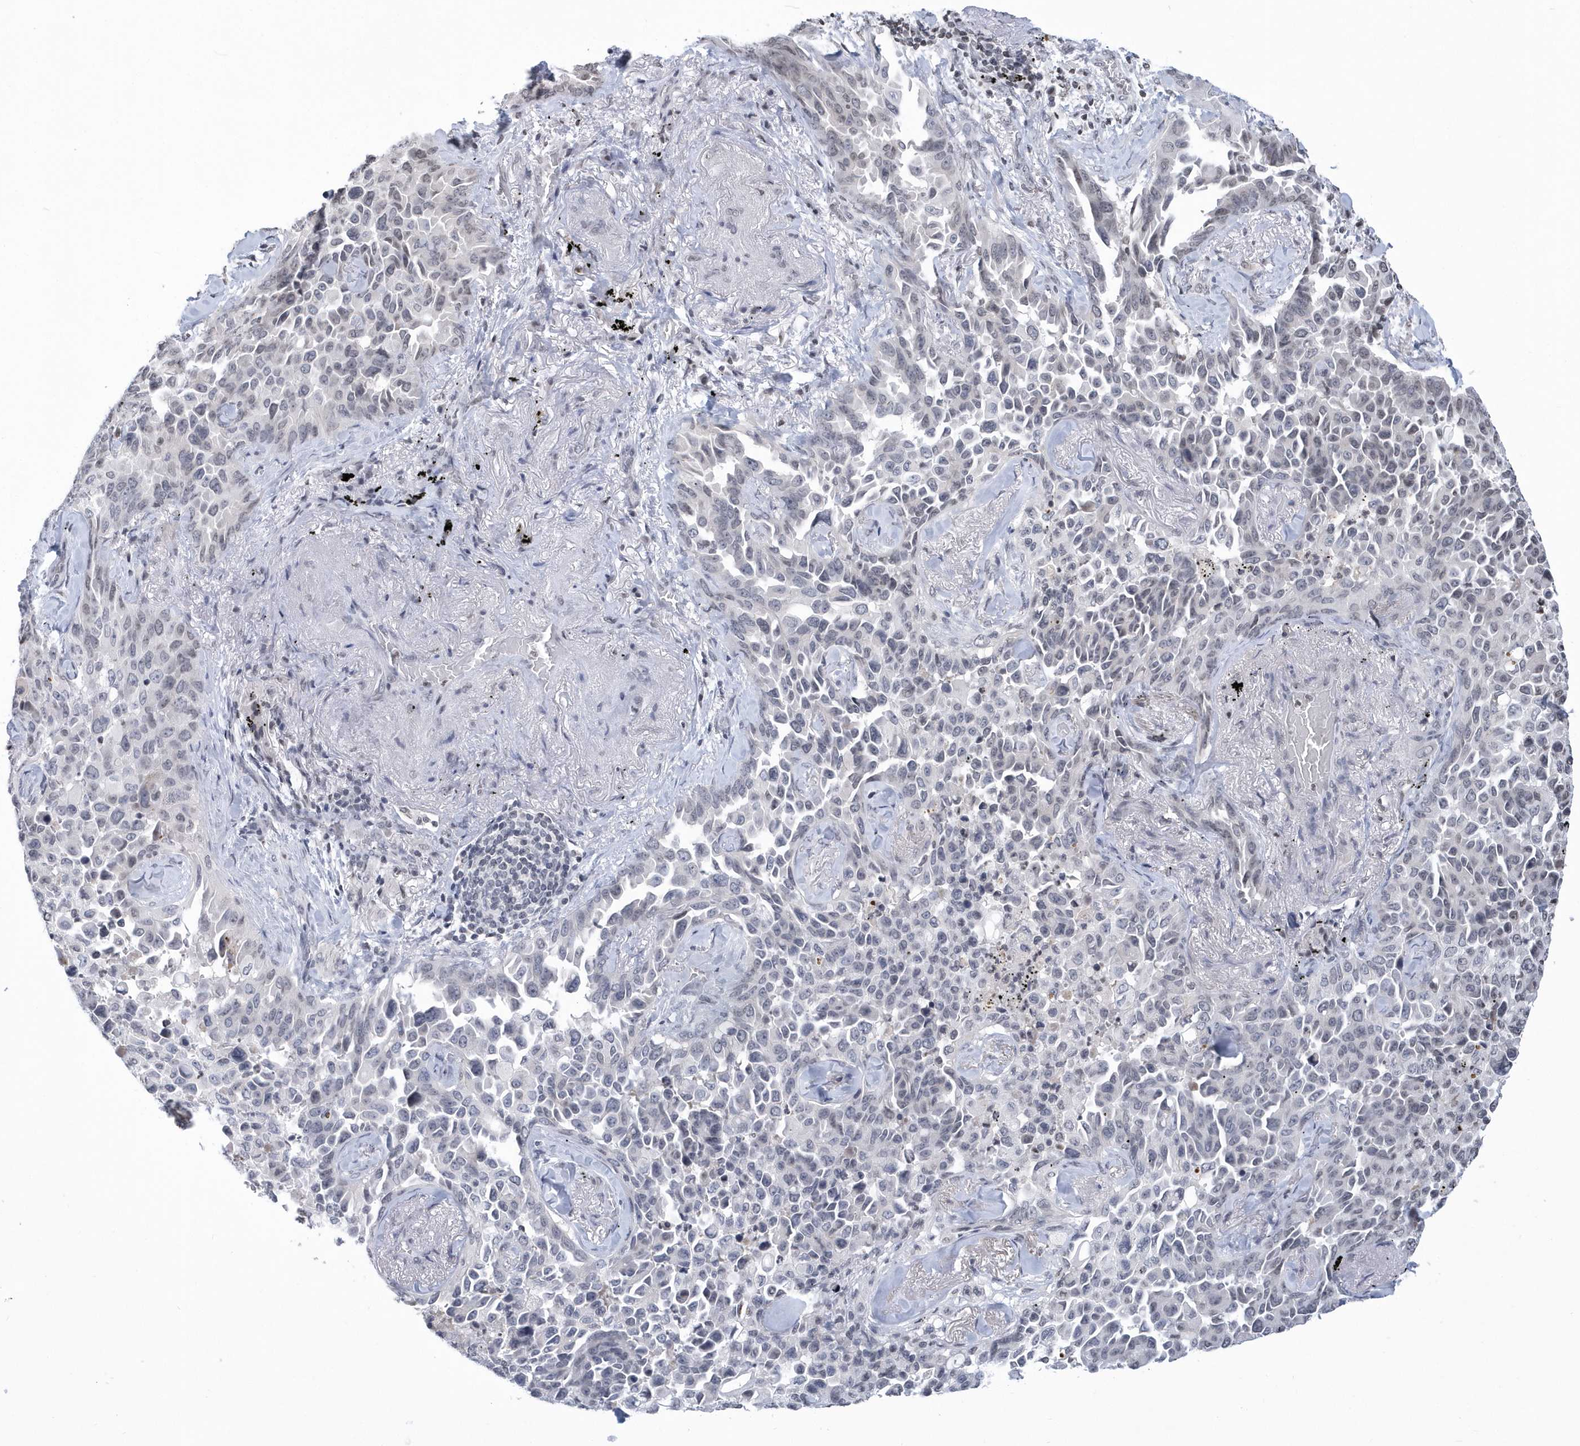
{"staining": {"intensity": "negative", "quantity": "none", "location": "none"}, "tissue": "lung cancer", "cell_type": "Tumor cells", "image_type": "cancer", "snomed": [{"axis": "morphology", "description": "Adenocarcinoma, NOS"}, {"axis": "topography", "description": "Lung"}], "caption": "An IHC image of lung cancer is shown. There is no staining in tumor cells of lung cancer.", "gene": "VWA5B2", "patient": {"sex": "female", "age": 67}}